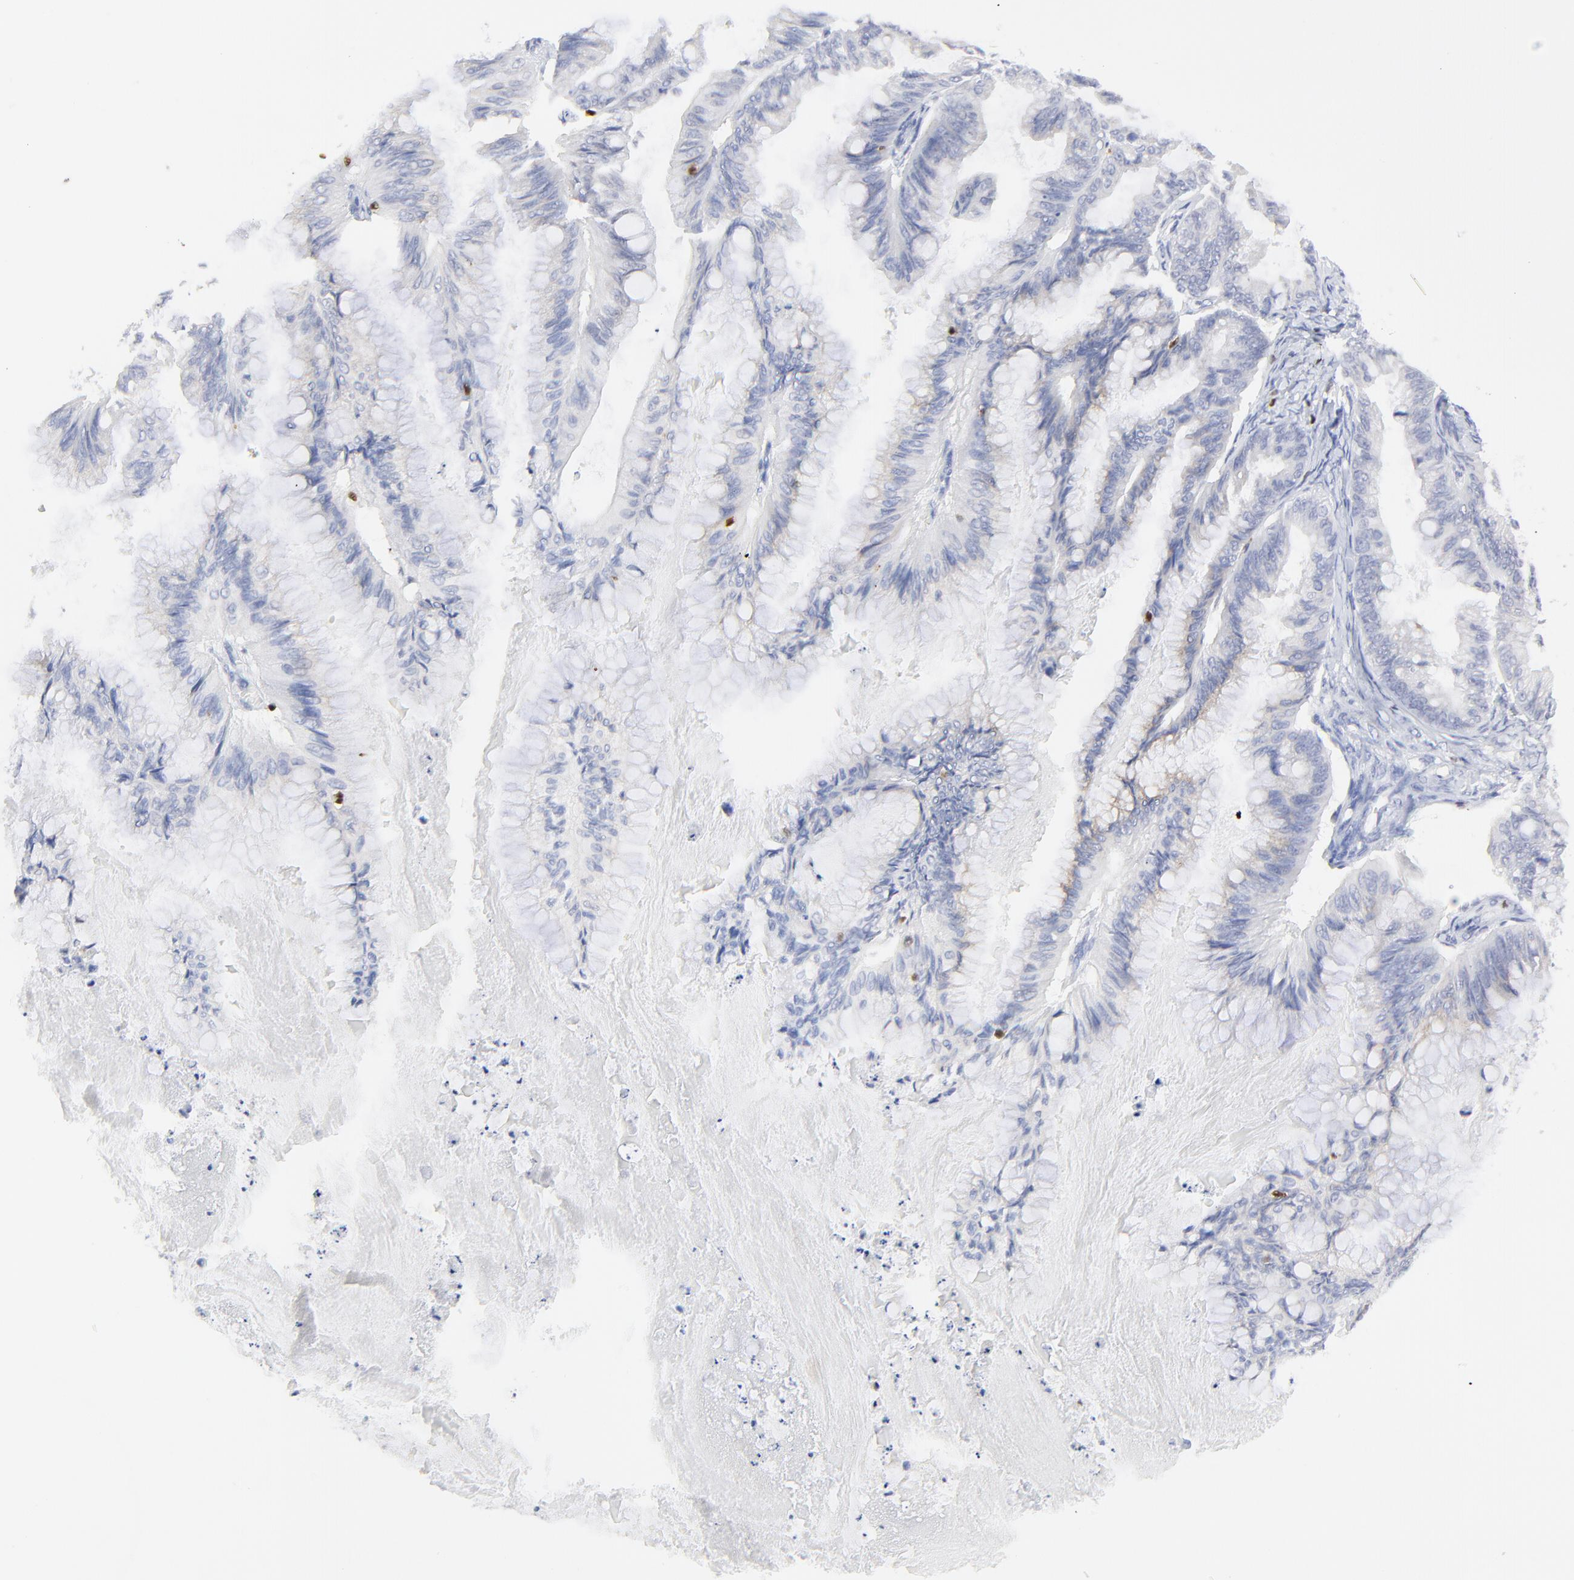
{"staining": {"intensity": "negative", "quantity": "none", "location": "none"}, "tissue": "ovarian cancer", "cell_type": "Tumor cells", "image_type": "cancer", "snomed": [{"axis": "morphology", "description": "Cystadenocarcinoma, mucinous, NOS"}, {"axis": "topography", "description": "Ovary"}], "caption": "IHC image of human ovarian cancer (mucinous cystadenocarcinoma) stained for a protein (brown), which shows no expression in tumor cells. Nuclei are stained in blue.", "gene": "ZAP70", "patient": {"sex": "female", "age": 57}}